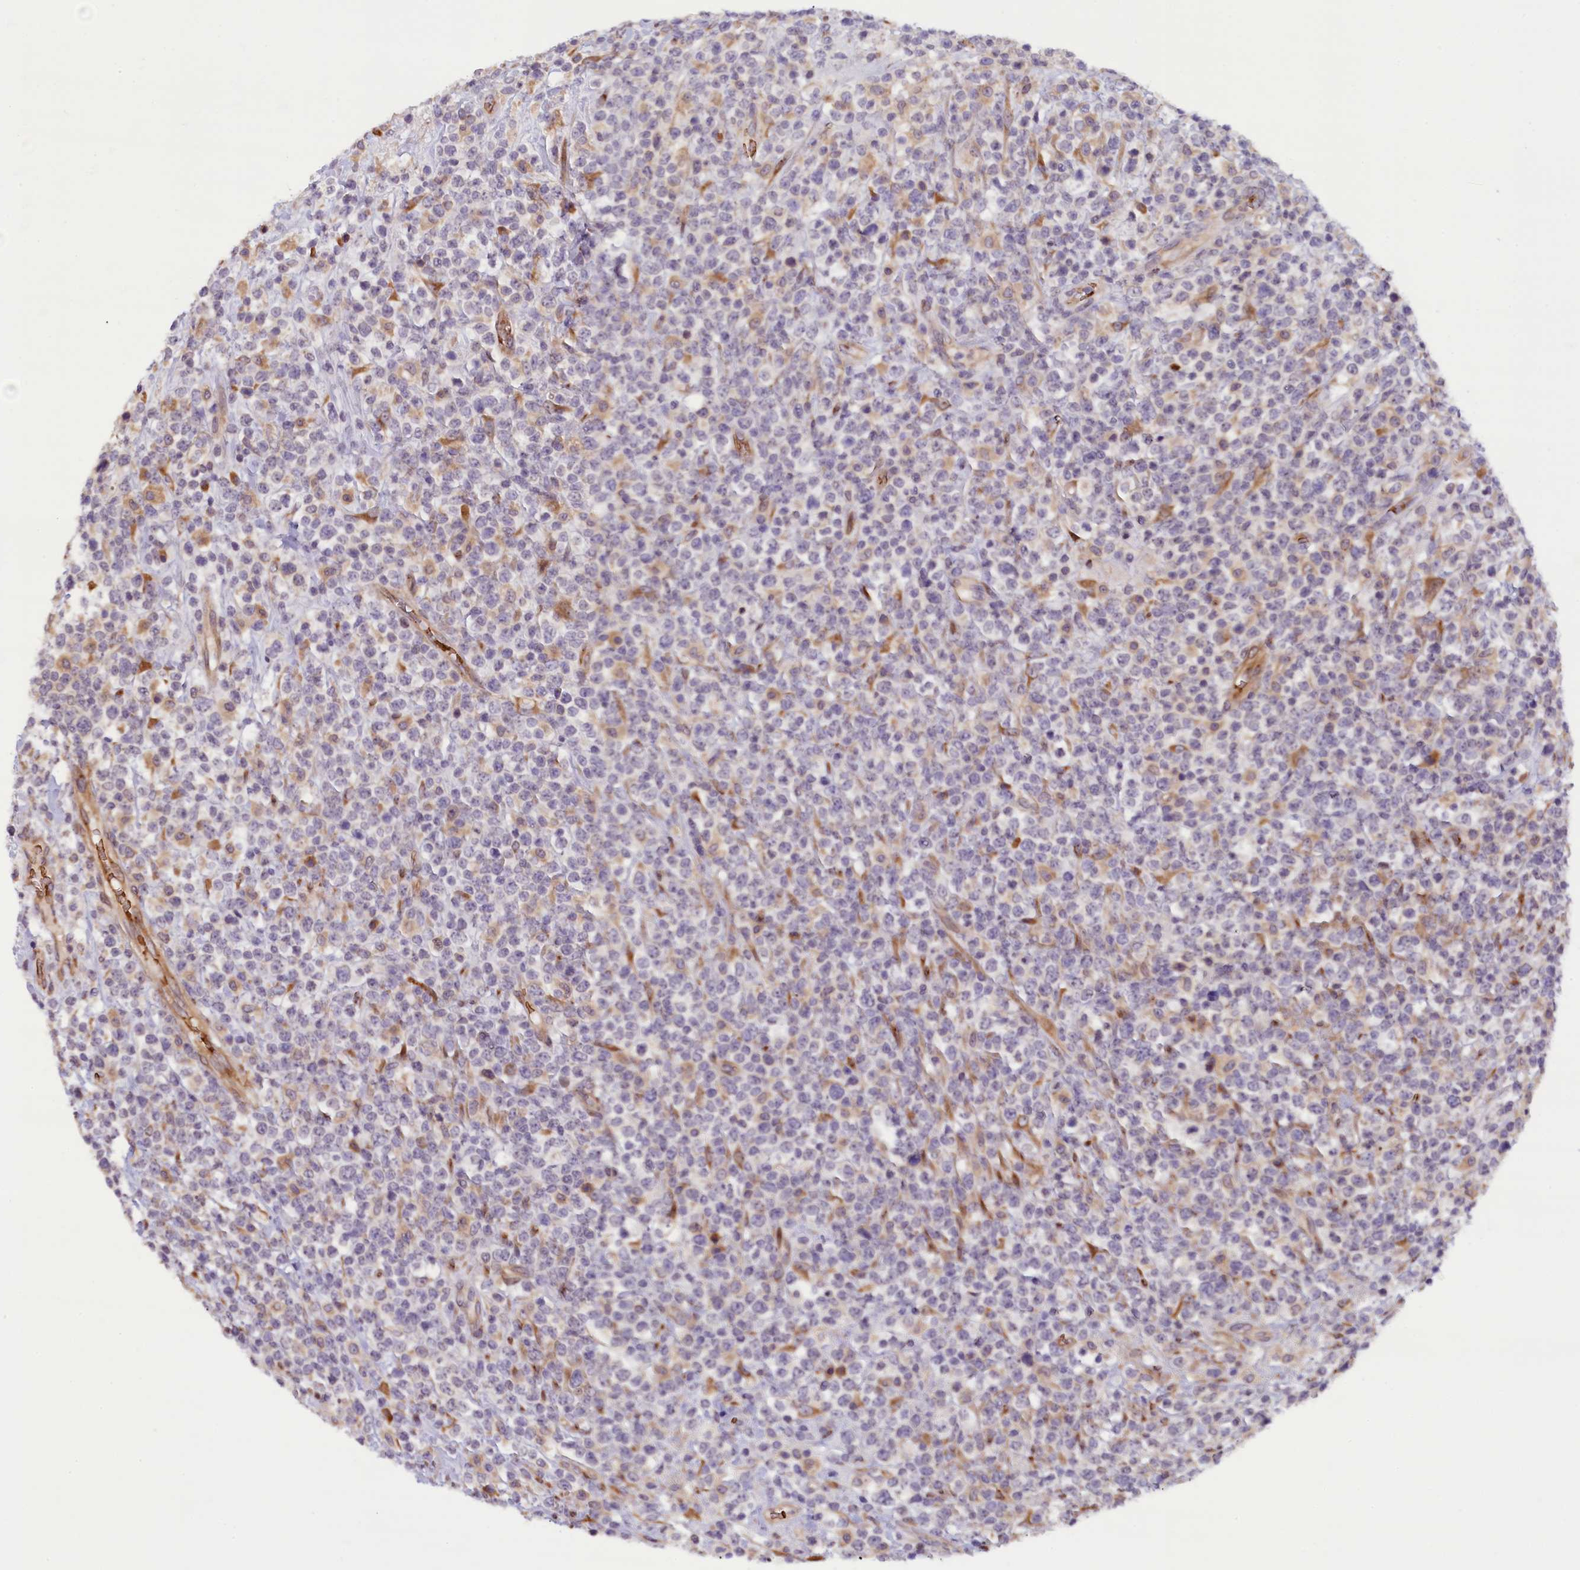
{"staining": {"intensity": "negative", "quantity": "none", "location": "none"}, "tissue": "lymphoma", "cell_type": "Tumor cells", "image_type": "cancer", "snomed": [{"axis": "morphology", "description": "Malignant lymphoma, non-Hodgkin's type, High grade"}, {"axis": "topography", "description": "Colon"}], "caption": "This image is of lymphoma stained with immunohistochemistry to label a protein in brown with the nuclei are counter-stained blue. There is no expression in tumor cells.", "gene": "CCDC9B", "patient": {"sex": "female", "age": 53}}